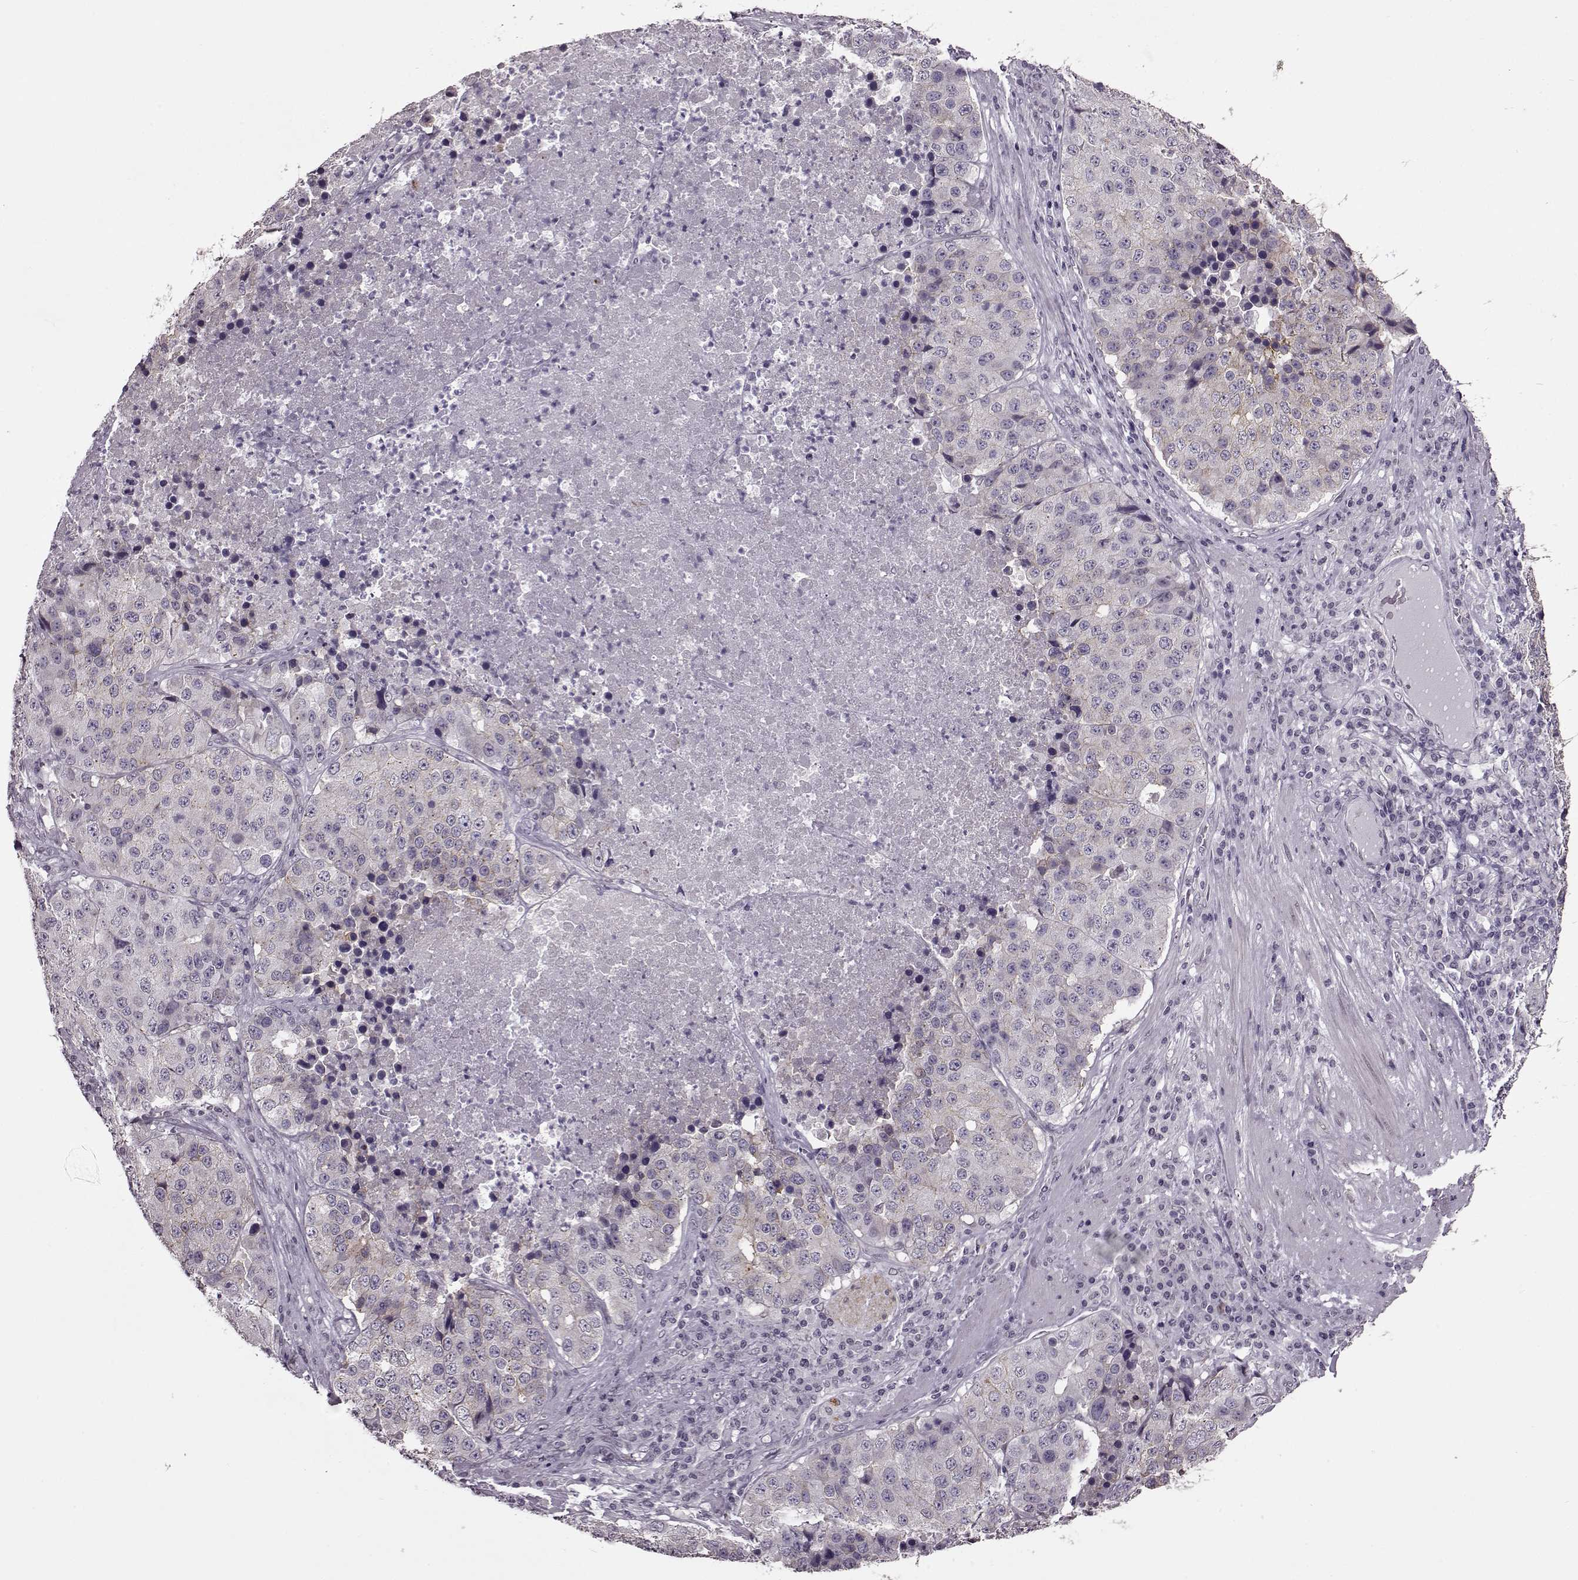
{"staining": {"intensity": "negative", "quantity": "none", "location": "none"}, "tissue": "stomach cancer", "cell_type": "Tumor cells", "image_type": "cancer", "snomed": [{"axis": "morphology", "description": "Adenocarcinoma, NOS"}, {"axis": "topography", "description": "Stomach"}], "caption": "IHC micrograph of neoplastic tissue: adenocarcinoma (stomach) stained with DAB (3,3'-diaminobenzidine) demonstrates no significant protein positivity in tumor cells.", "gene": "STX1B", "patient": {"sex": "male", "age": 71}}